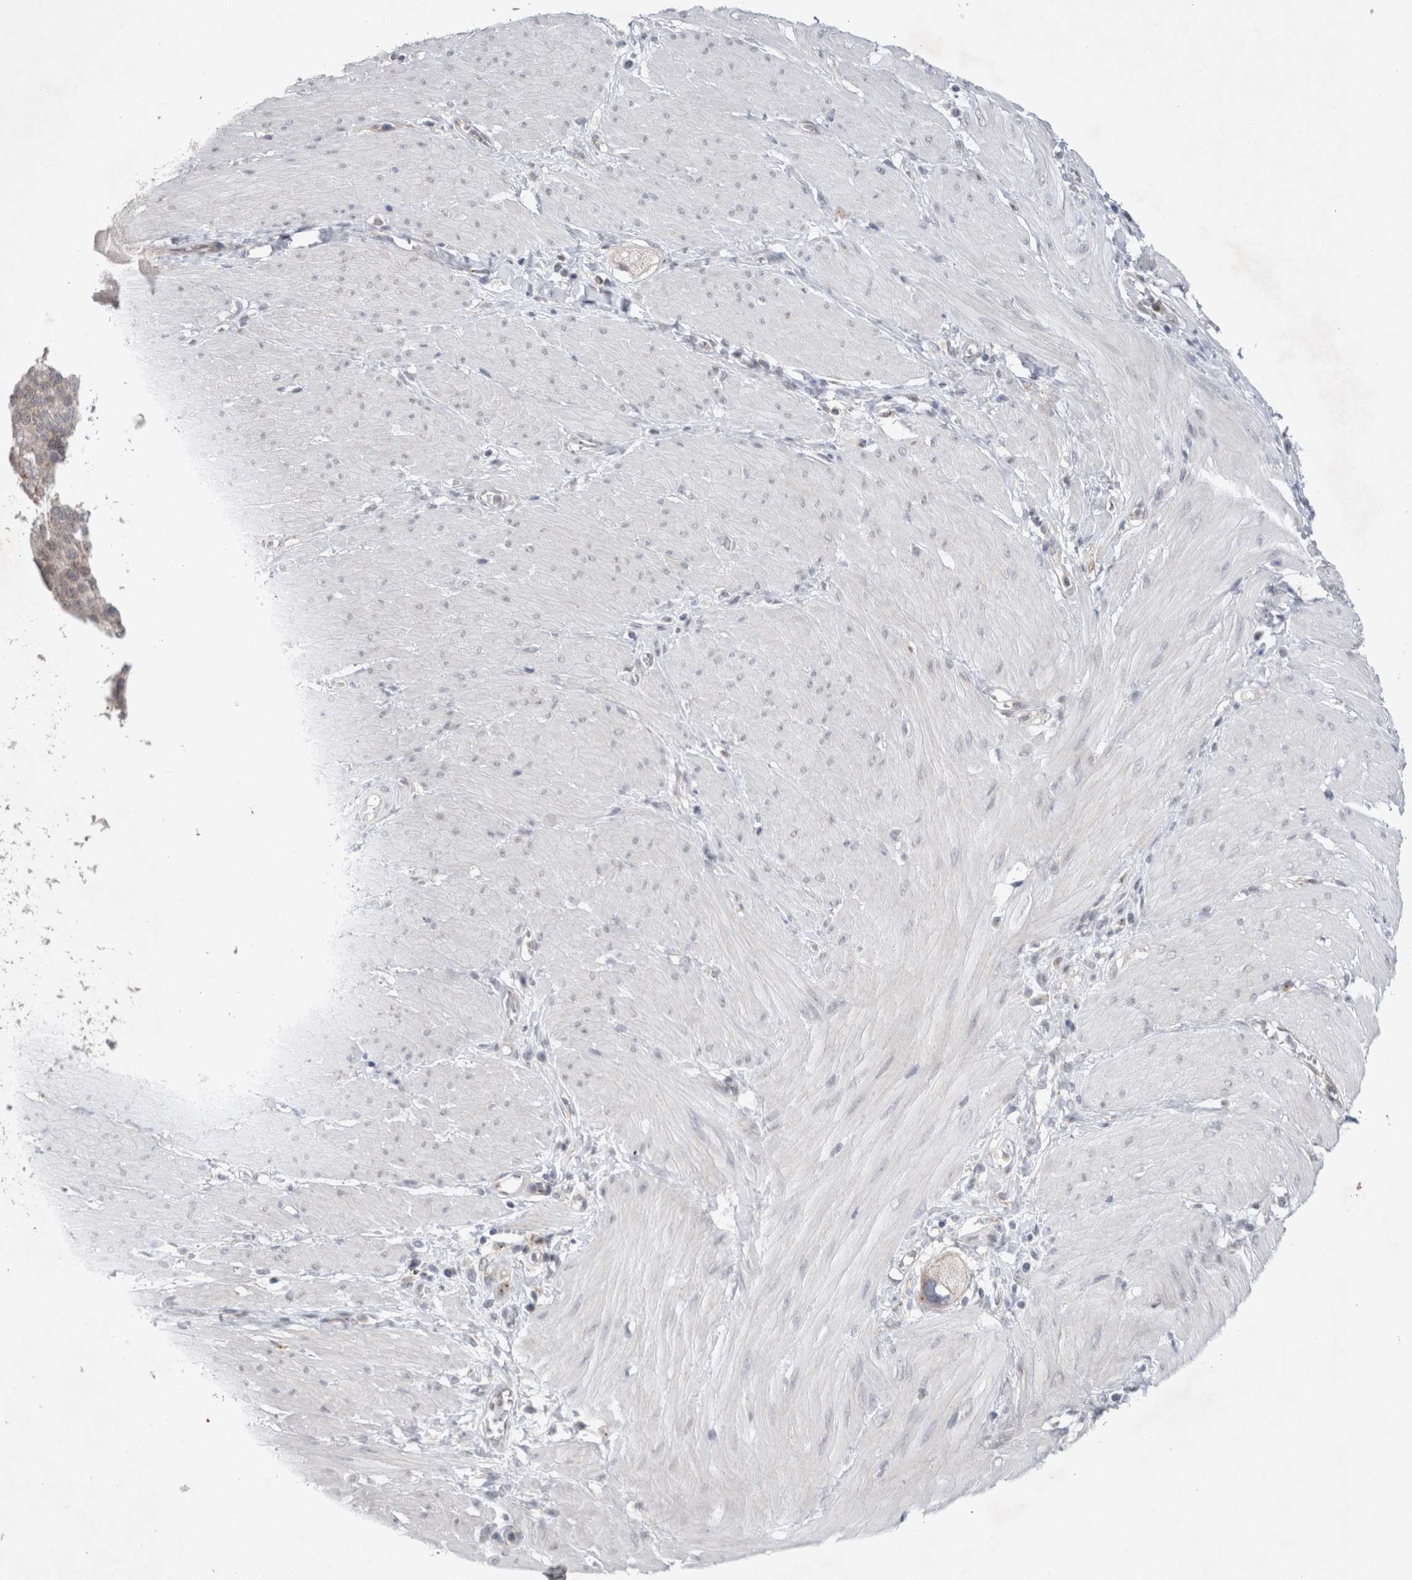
{"staining": {"intensity": "negative", "quantity": "none", "location": "none"}, "tissue": "stomach cancer", "cell_type": "Tumor cells", "image_type": "cancer", "snomed": [{"axis": "morphology", "description": "Adenocarcinoma, NOS"}, {"axis": "topography", "description": "Stomach"}, {"axis": "topography", "description": "Stomach, lower"}], "caption": "This is an immunohistochemistry micrograph of stomach cancer (adenocarcinoma). There is no positivity in tumor cells.", "gene": "BICD2", "patient": {"sex": "female", "age": 48}}